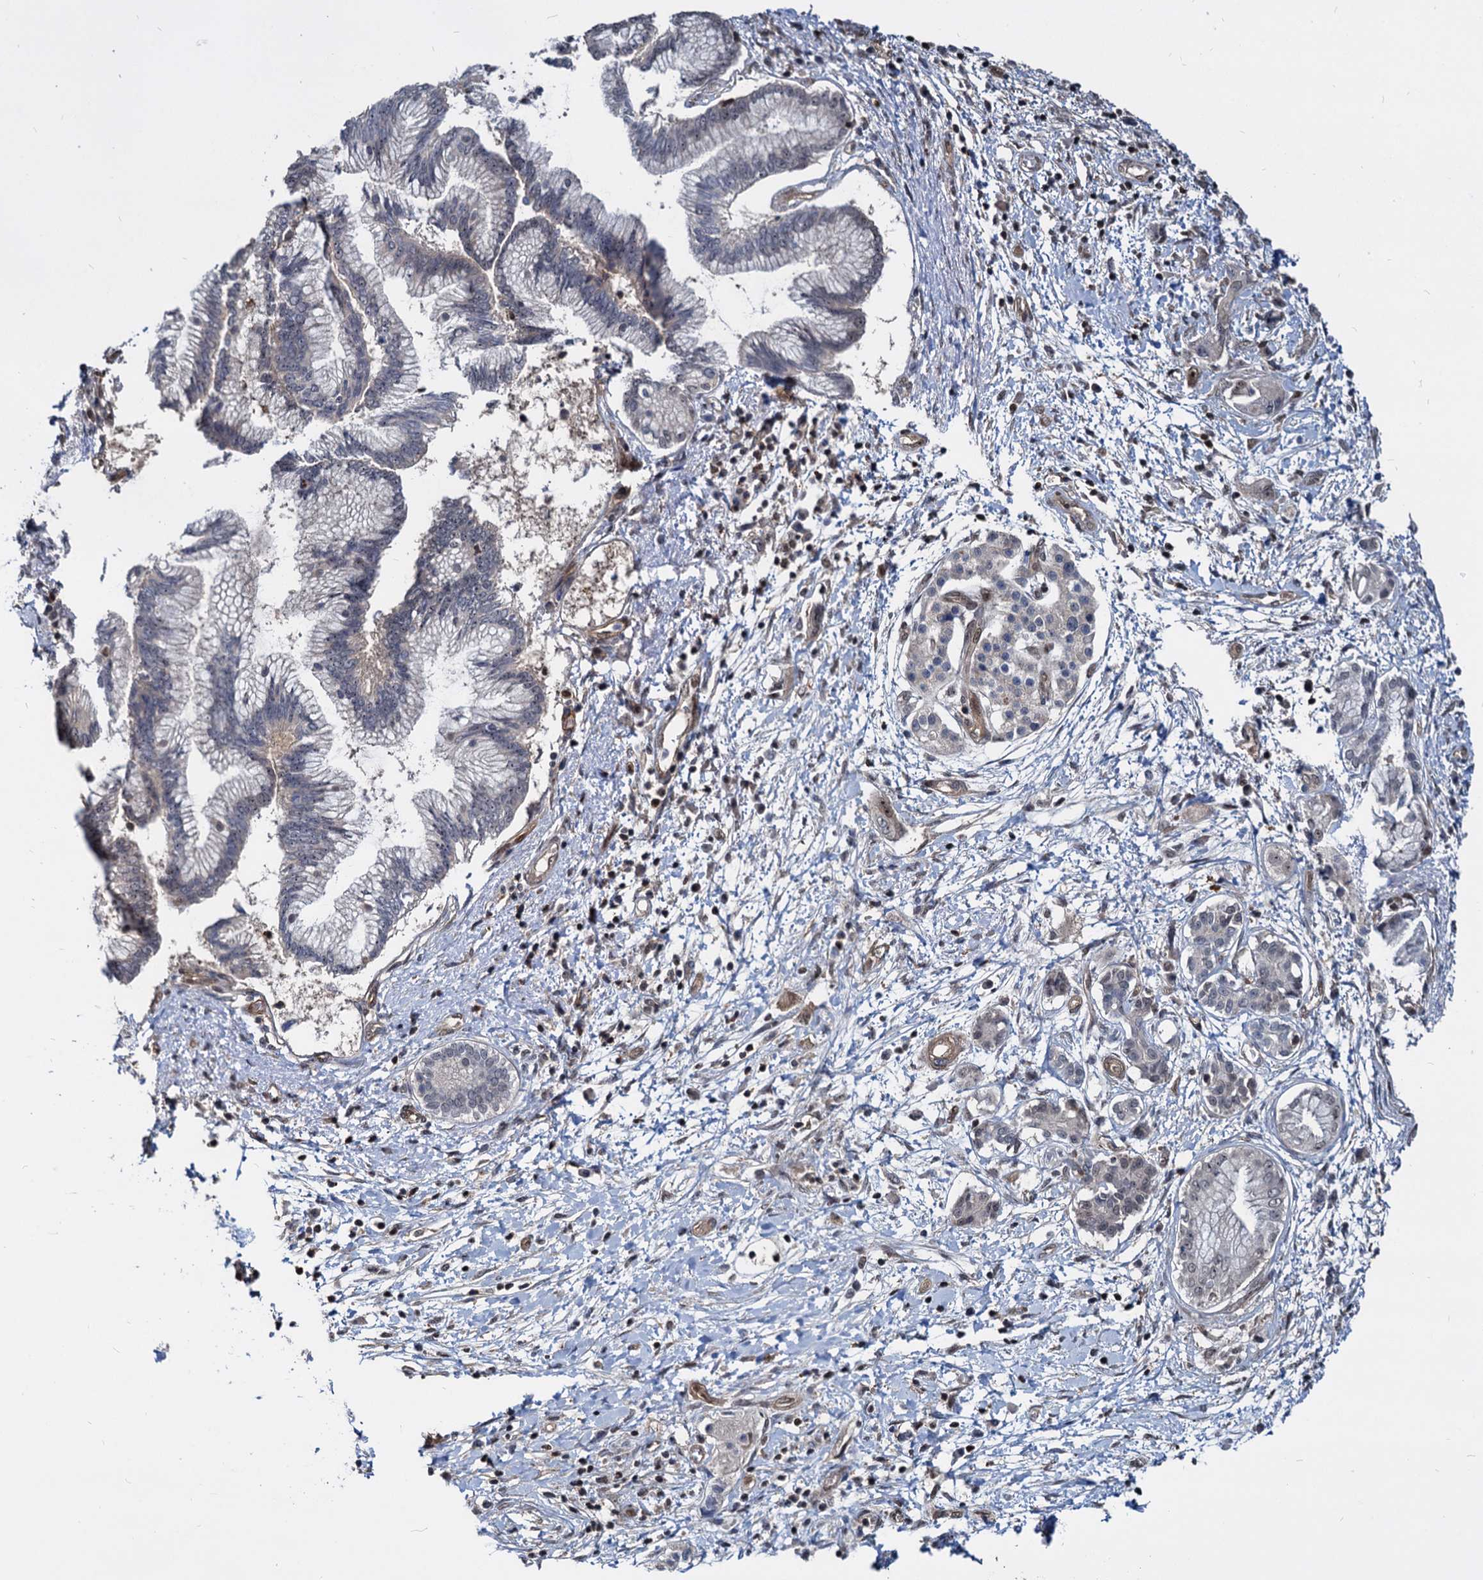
{"staining": {"intensity": "negative", "quantity": "none", "location": "none"}, "tissue": "pancreatic cancer", "cell_type": "Tumor cells", "image_type": "cancer", "snomed": [{"axis": "morphology", "description": "Adenocarcinoma, NOS"}, {"axis": "topography", "description": "Pancreas"}], "caption": "The micrograph shows no staining of tumor cells in pancreatic cancer (adenocarcinoma).", "gene": "UBLCP1", "patient": {"sex": "female", "age": 73}}